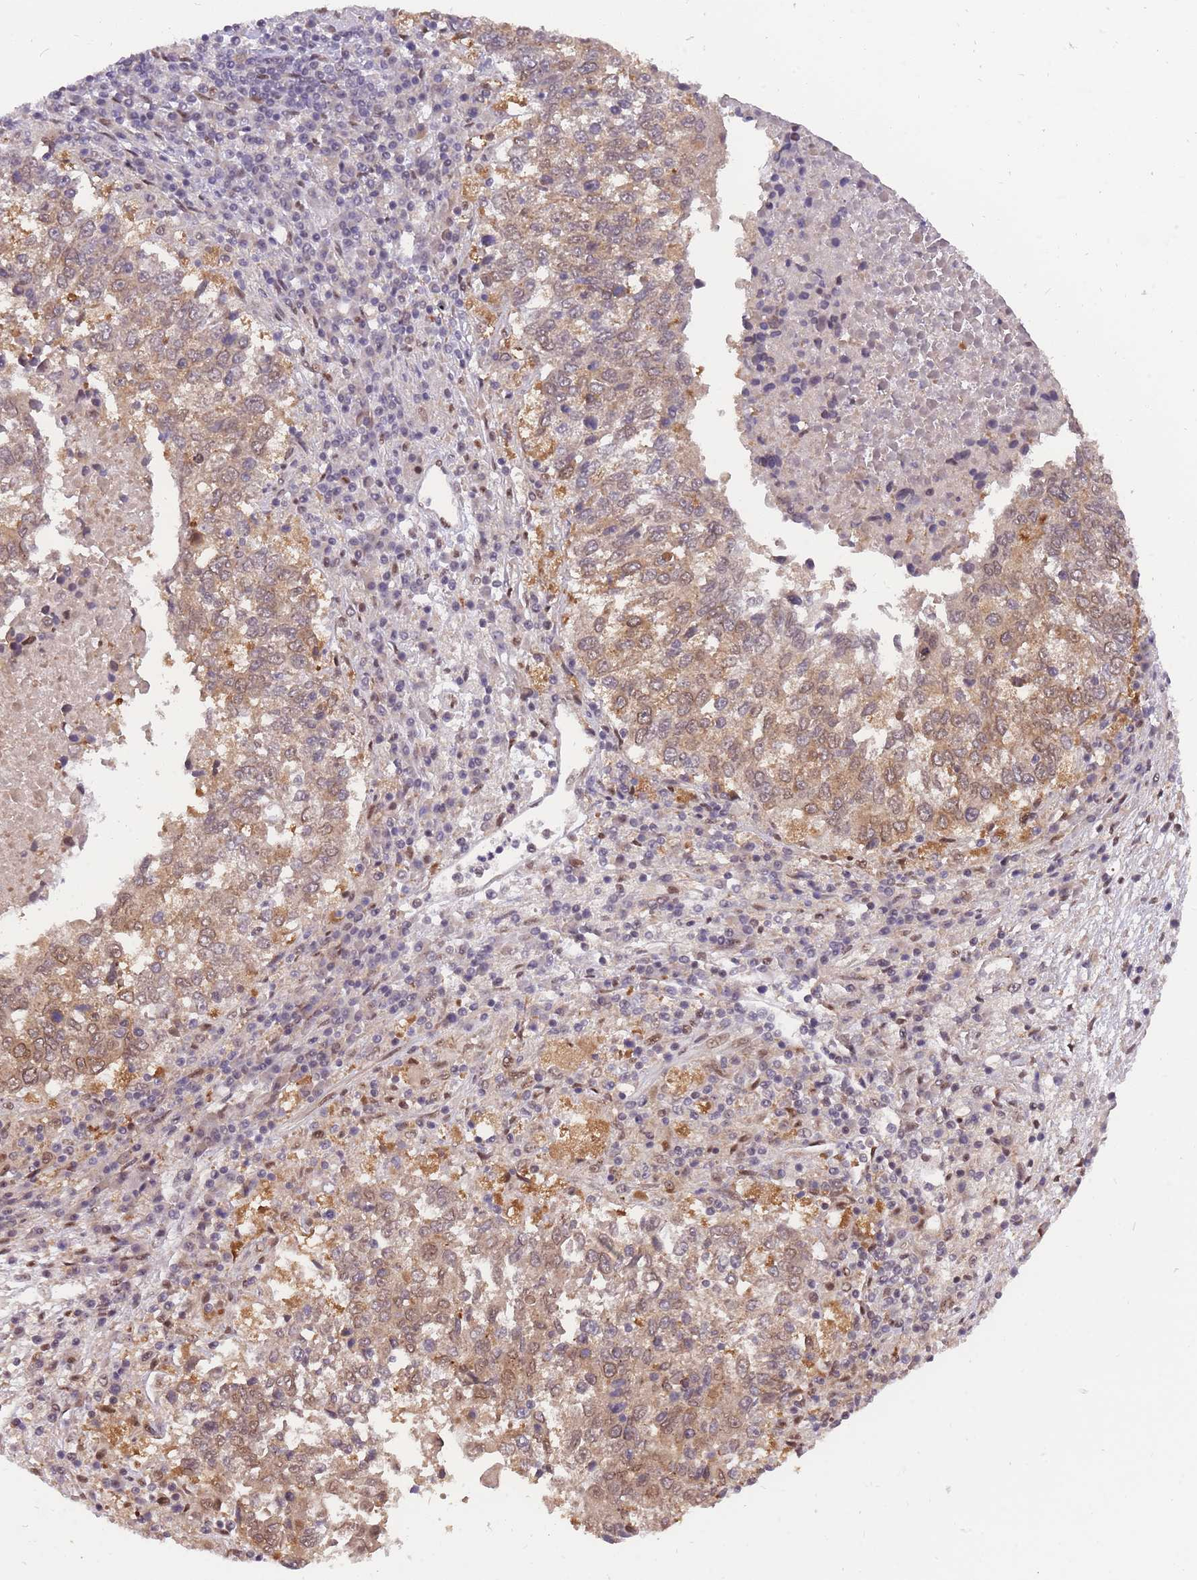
{"staining": {"intensity": "moderate", "quantity": "25%-75%", "location": "cytoplasmic/membranous,nuclear"}, "tissue": "lung cancer", "cell_type": "Tumor cells", "image_type": "cancer", "snomed": [{"axis": "morphology", "description": "Squamous cell carcinoma, NOS"}, {"axis": "topography", "description": "Lung"}], "caption": "Immunohistochemical staining of human lung cancer demonstrates moderate cytoplasmic/membranous and nuclear protein positivity in about 25%-75% of tumor cells.", "gene": "CDIP1", "patient": {"sex": "male", "age": 73}}